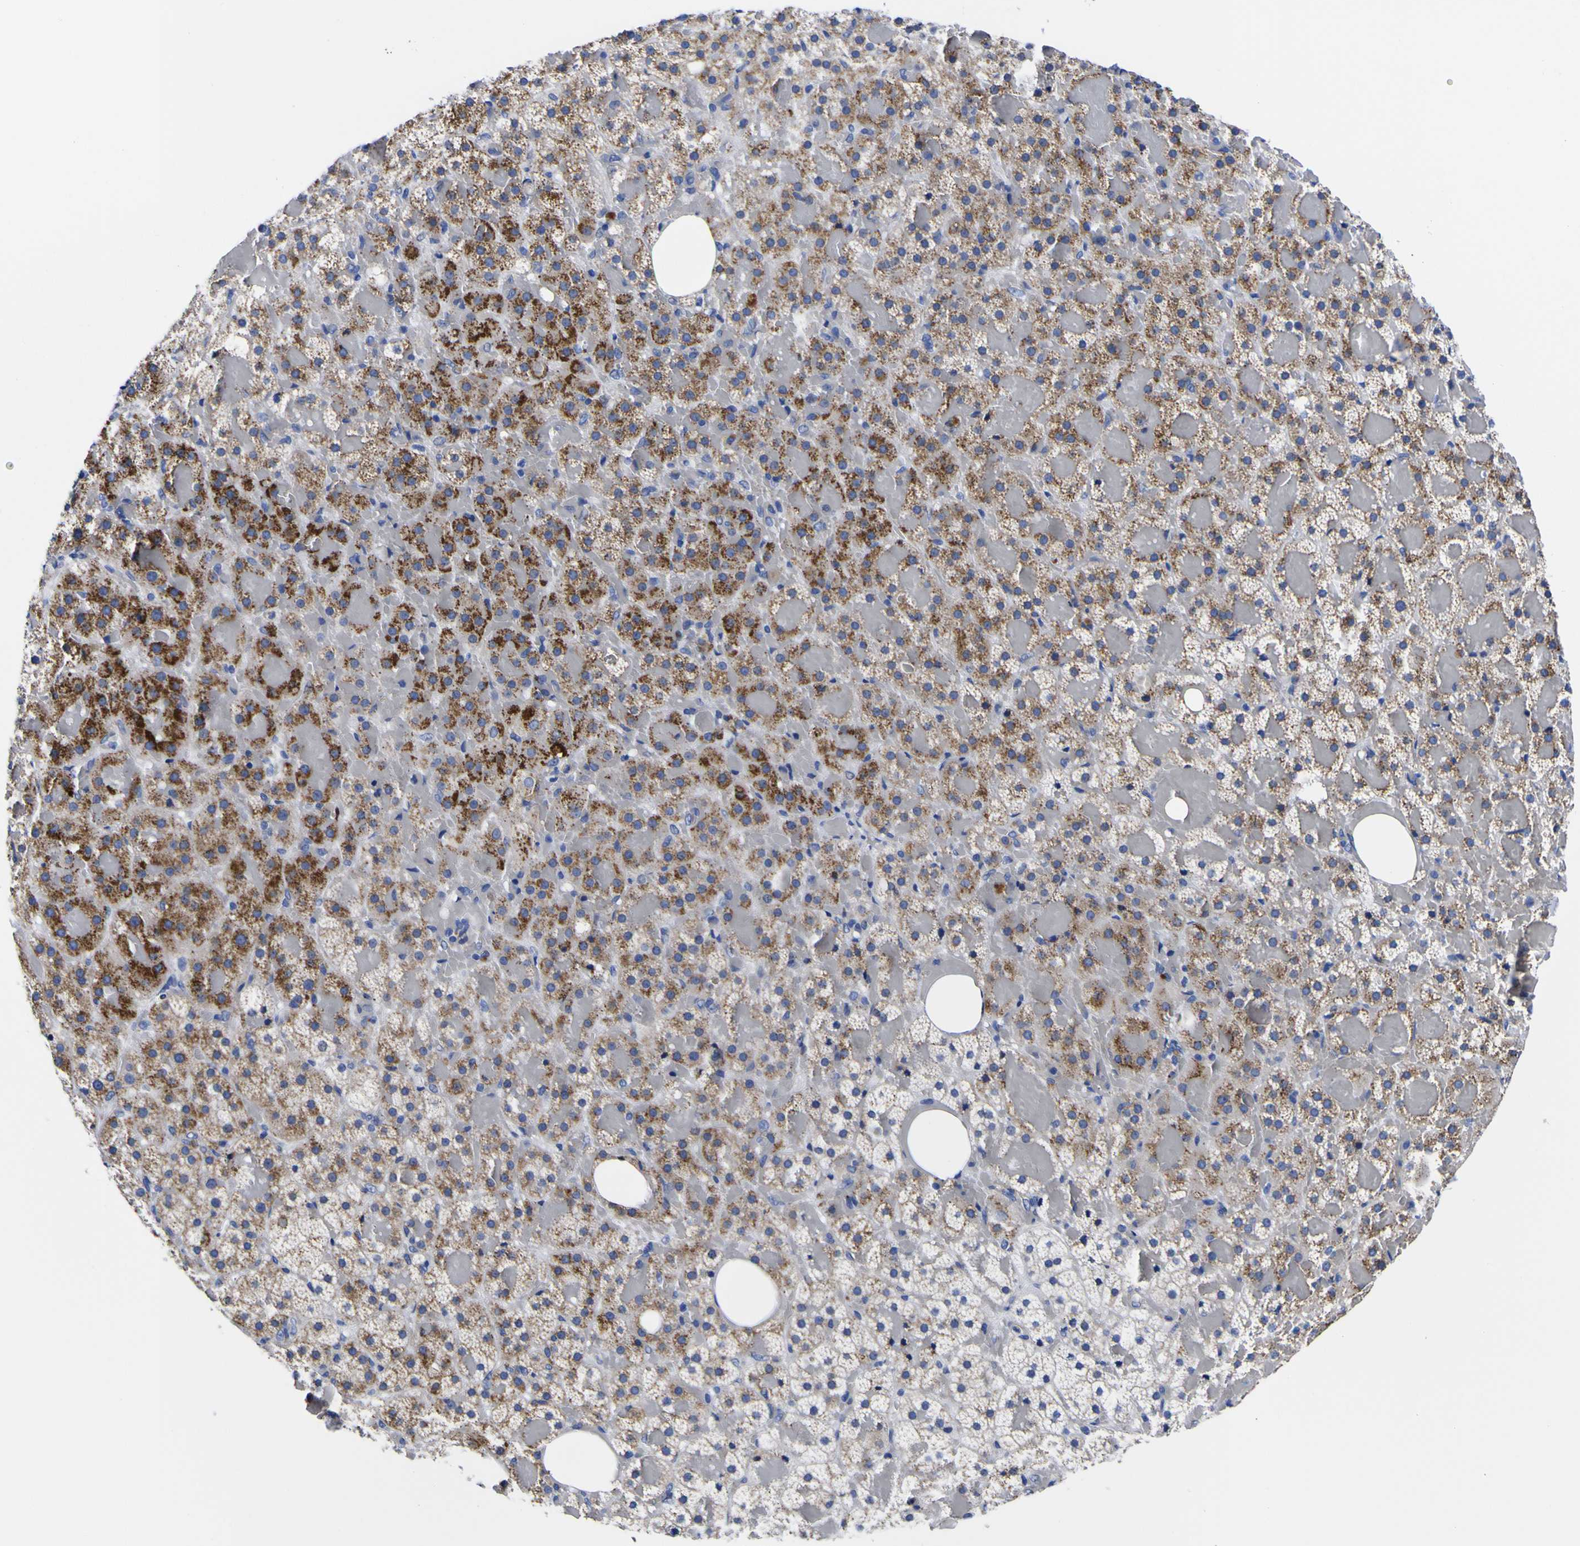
{"staining": {"intensity": "strong", "quantity": "25%-75%", "location": "cytoplasmic/membranous"}, "tissue": "adrenal gland", "cell_type": "Glandular cells", "image_type": "normal", "snomed": [{"axis": "morphology", "description": "Normal tissue, NOS"}, {"axis": "topography", "description": "Adrenal gland"}], "caption": "Immunohistochemistry (IHC) image of normal adrenal gland: human adrenal gland stained using IHC reveals high levels of strong protein expression localized specifically in the cytoplasmic/membranous of glandular cells, appearing as a cytoplasmic/membranous brown color.", "gene": "HLA", "patient": {"sex": "female", "age": 59}}